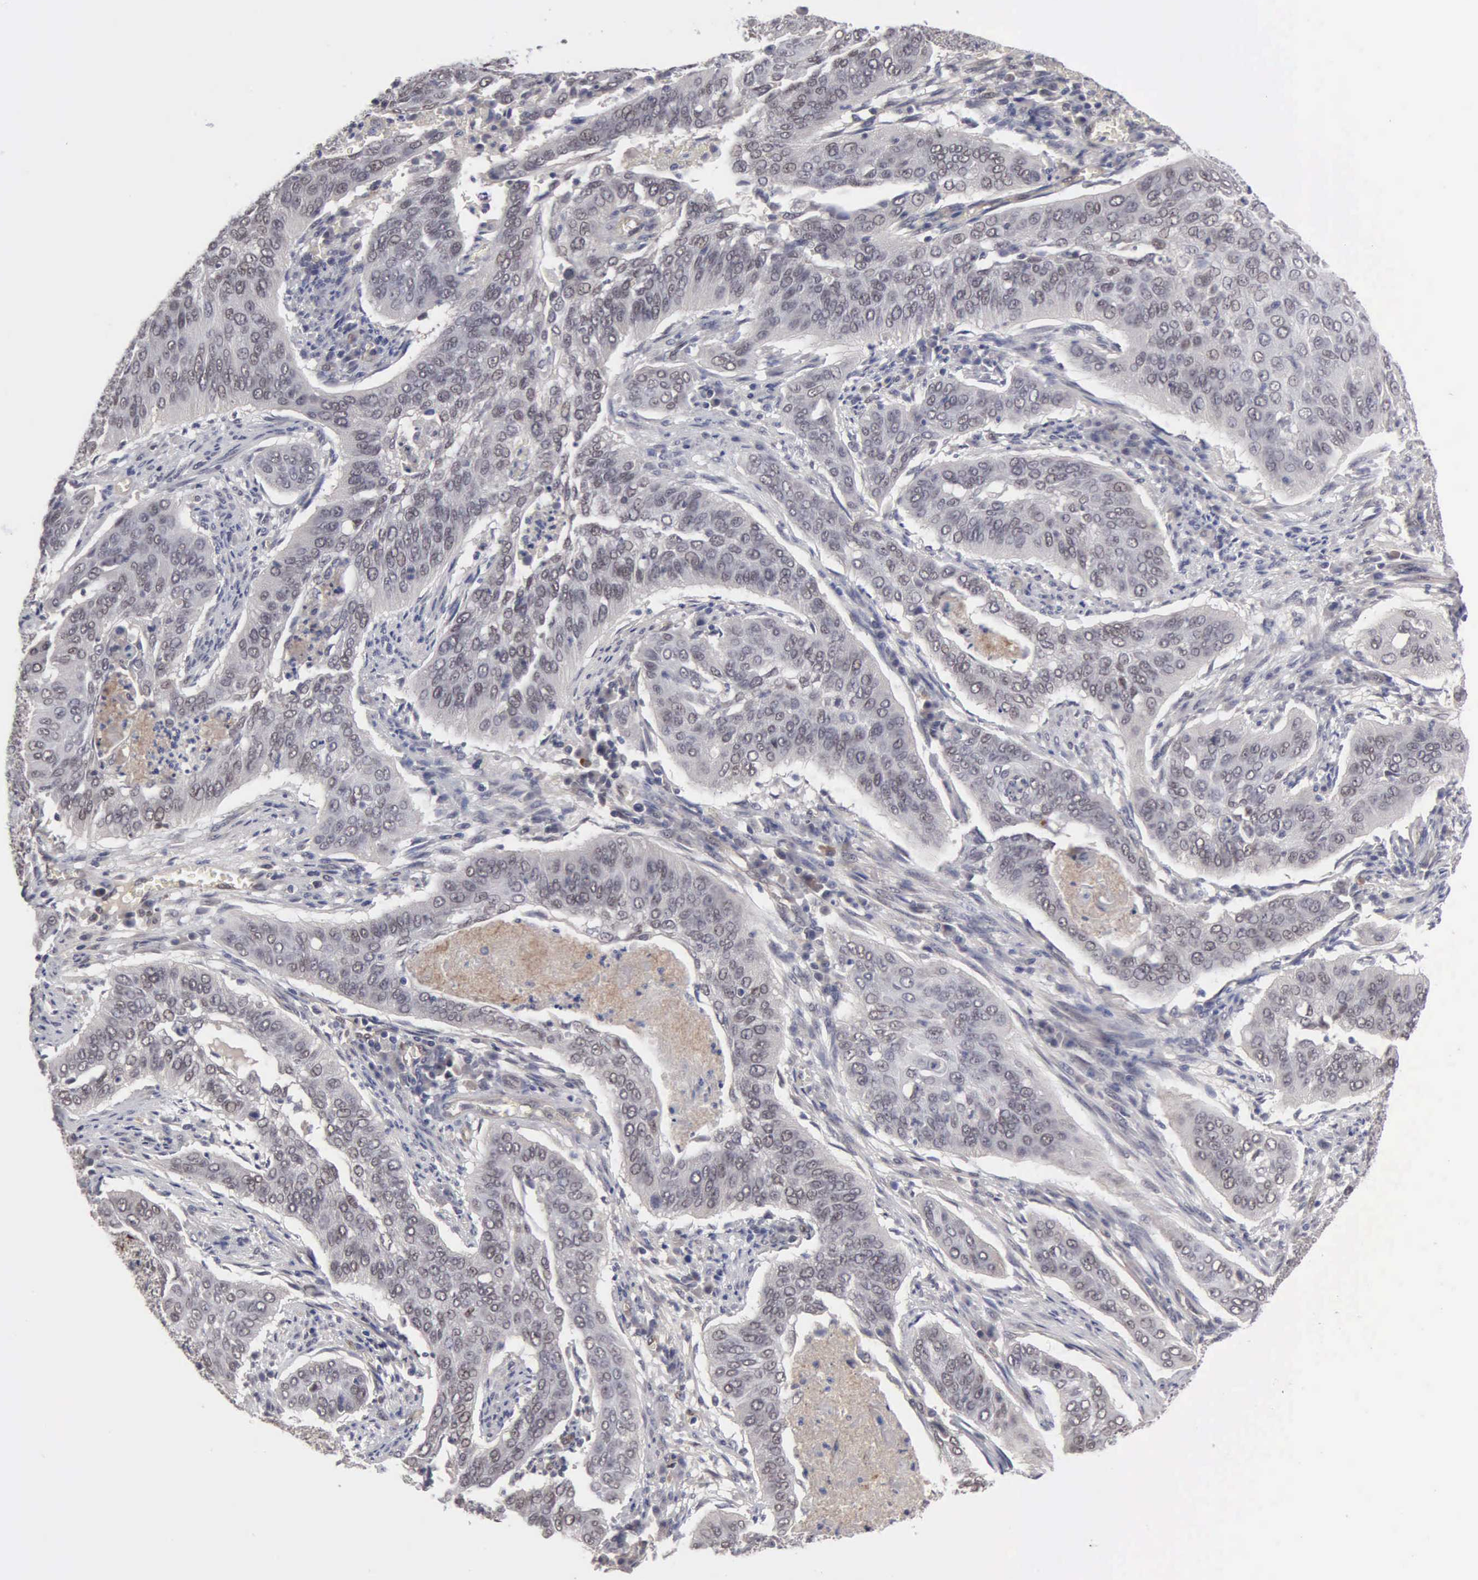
{"staining": {"intensity": "weak", "quantity": "<25%", "location": "nuclear"}, "tissue": "cervical cancer", "cell_type": "Tumor cells", "image_type": "cancer", "snomed": [{"axis": "morphology", "description": "Squamous cell carcinoma, NOS"}, {"axis": "topography", "description": "Cervix"}], "caption": "DAB immunohistochemical staining of human cervical cancer (squamous cell carcinoma) demonstrates no significant expression in tumor cells.", "gene": "ZBTB33", "patient": {"sex": "female", "age": 39}}